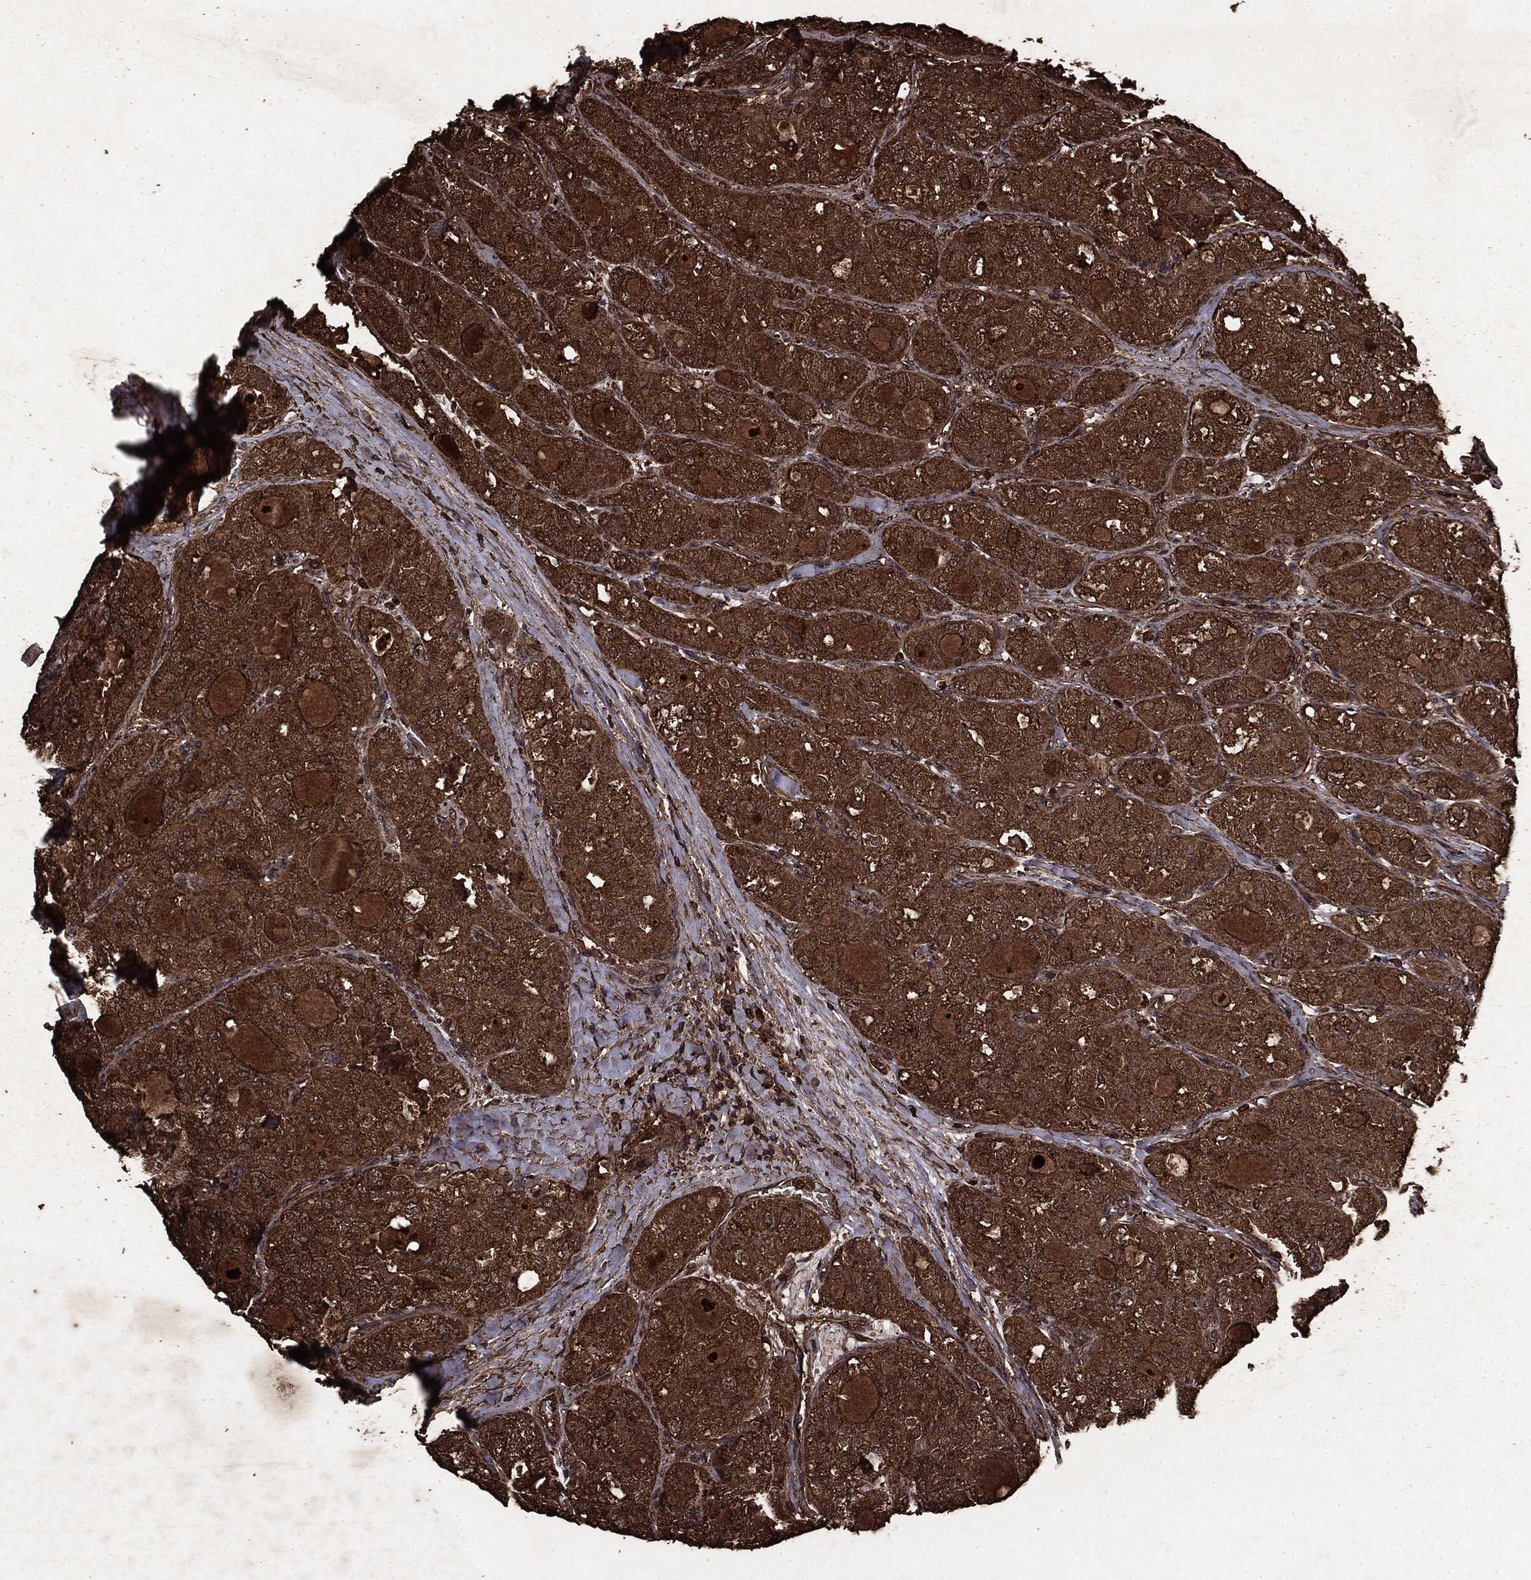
{"staining": {"intensity": "strong", "quantity": ">75%", "location": "cytoplasmic/membranous"}, "tissue": "thyroid cancer", "cell_type": "Tumor cells", "image_type": "cancer", "snomed": [{"axis": "morphology", "description": "Follicular adenoma carcinoma, NOS"}, {"axis": "topography", "description": "Thyroid gland"}], "caption": "Strong cytoplasmic/membranous protein positivity is identified in about >75% of tumor cells in thyroid follicular adenoma carcinoma.", "gene": "ARAF", "patient": {"sex": "male", "age": 75}}